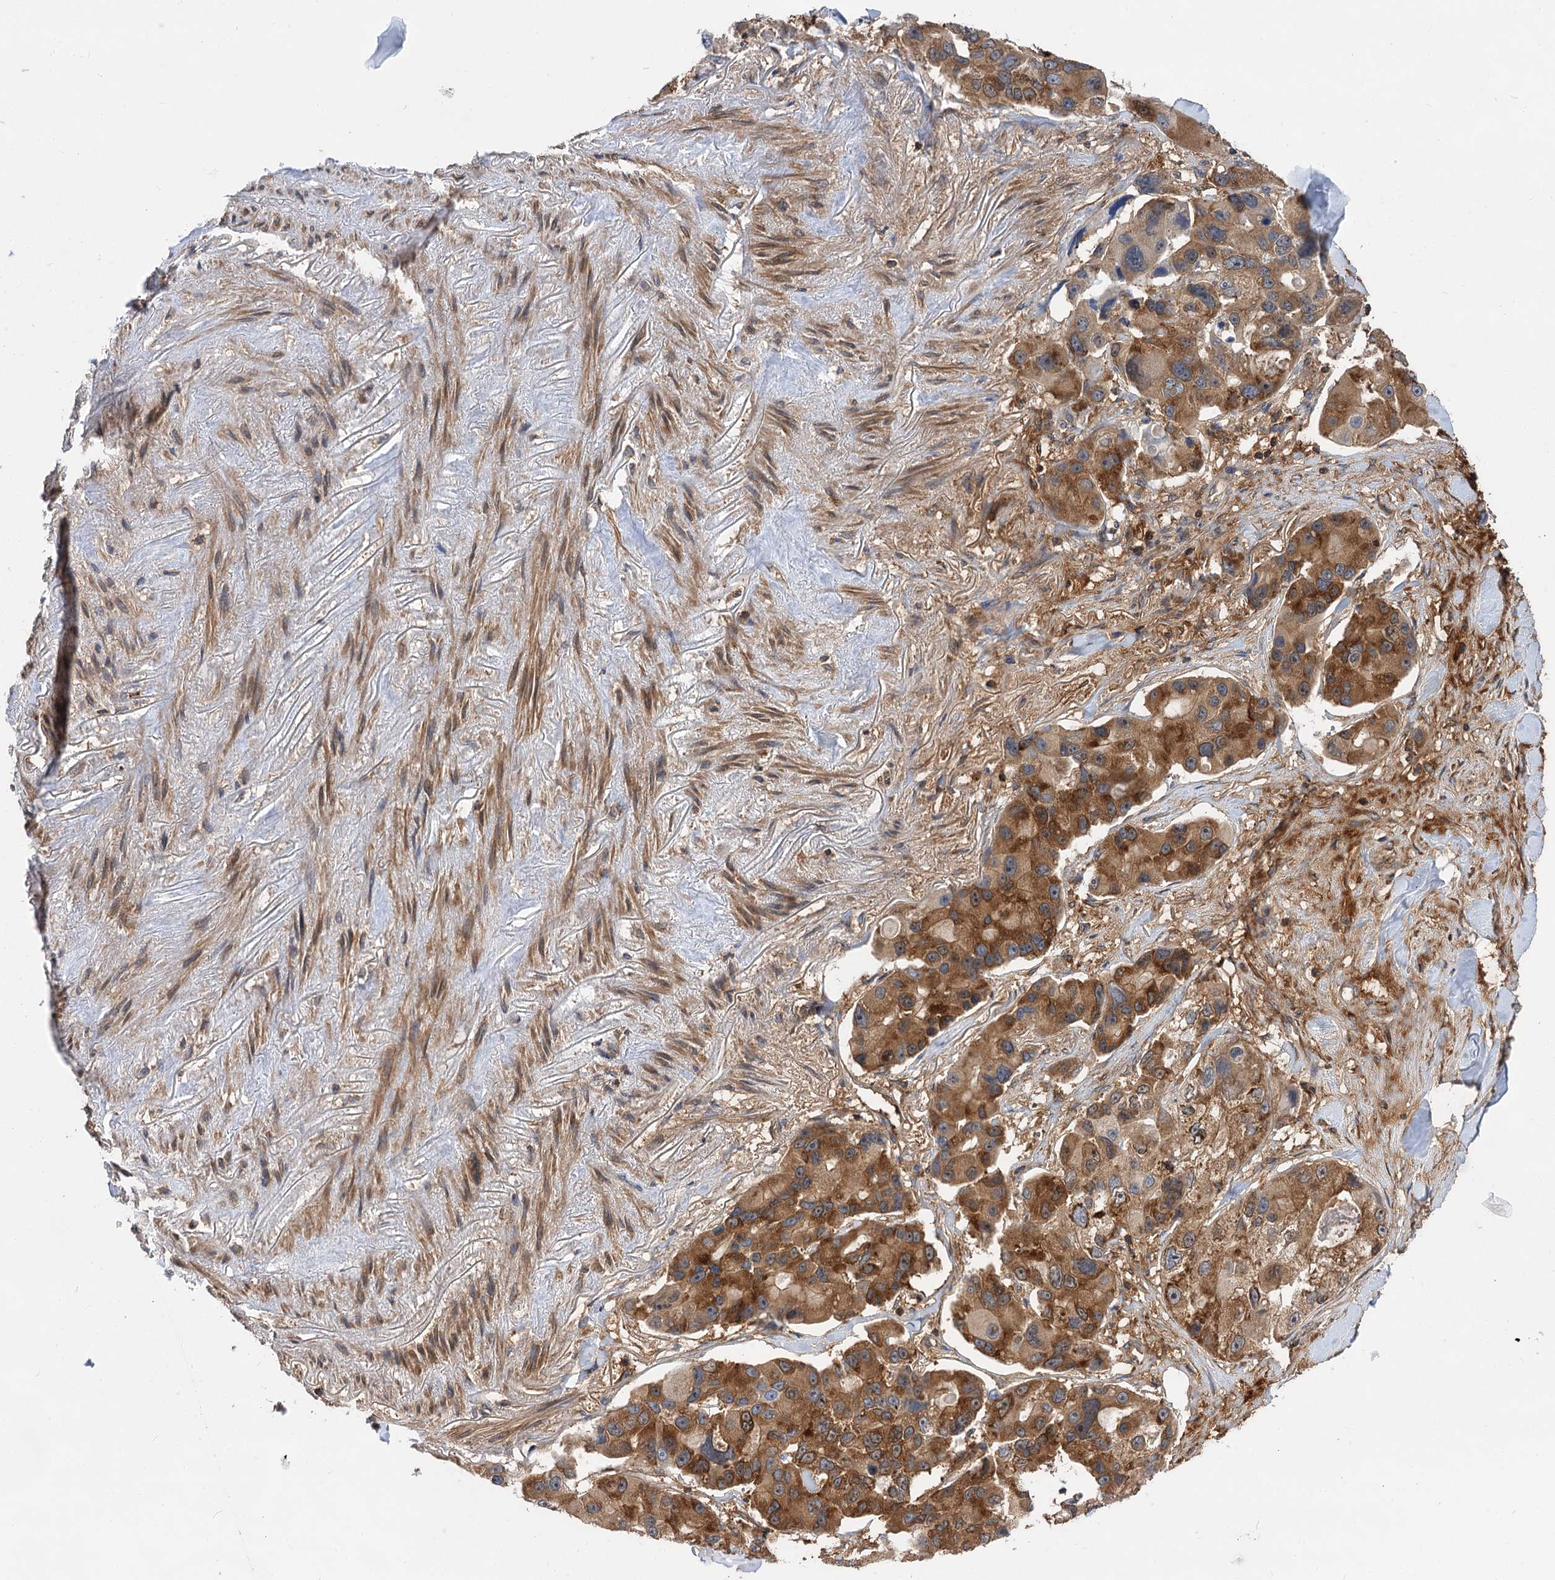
{"staining": {"intensity": "moderate", "quantity": ">75%", "location": "cytoplasmic/membranous"}, "tissue": "lung cancer", "cell_type": "Tumor cells", "image_type": "cancer", "snomed": [{"axis": "morphology", "description": "Adenocarcinoma, NOS"}, {"axis": "topography", "description": "Lung"}], "caption": "Lung cancer (adenocarcinoma) stained for a protein (brown) demonstrates moderate cytoplasmic/membranous positive positivity in approximately >75% of tumor cells.", "gene": "PACS1", "patient": {"sex": "female", "age": 54}}